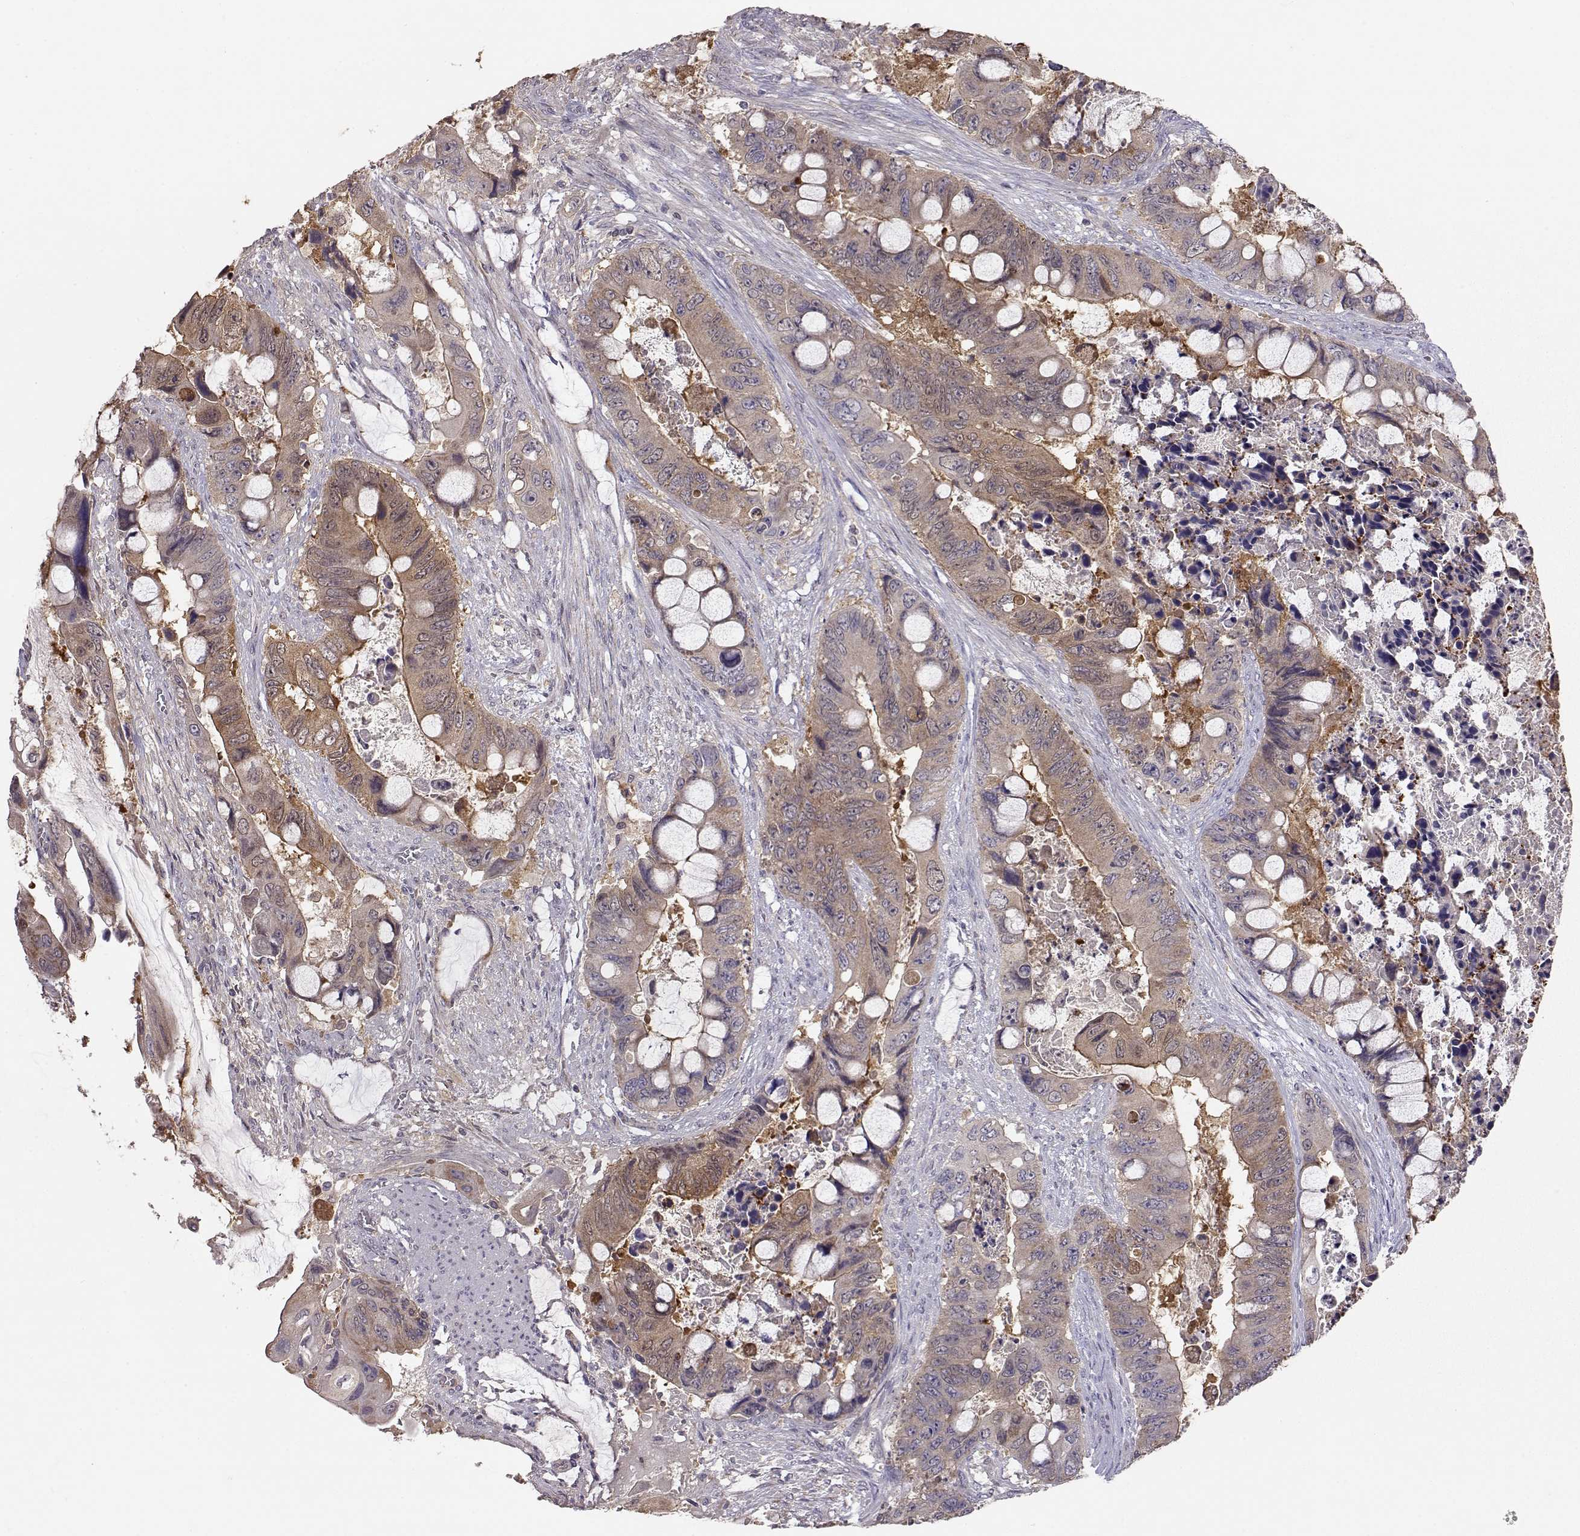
{"staining": {"intensity": "weak", "quantity": ">75%", "location": "cytoplasmic/membranous"}, "tissue": "colorectal cancer", "cell_type": "Tumor cells", "image_type": "cancer", "snomed": [{"axis": "morphology", "description": "Adenocarcinoma, NOS"}, {"axis": "topography", "description": "Rectum"}], "caption": "Protein expression analysis of human colorectal cancer reveals weak cytoplasmic/membranous expression in approximately >75% of tumor cells.", "gene": "NCAM2", "patient": {"sex": "male", "age": 63}}